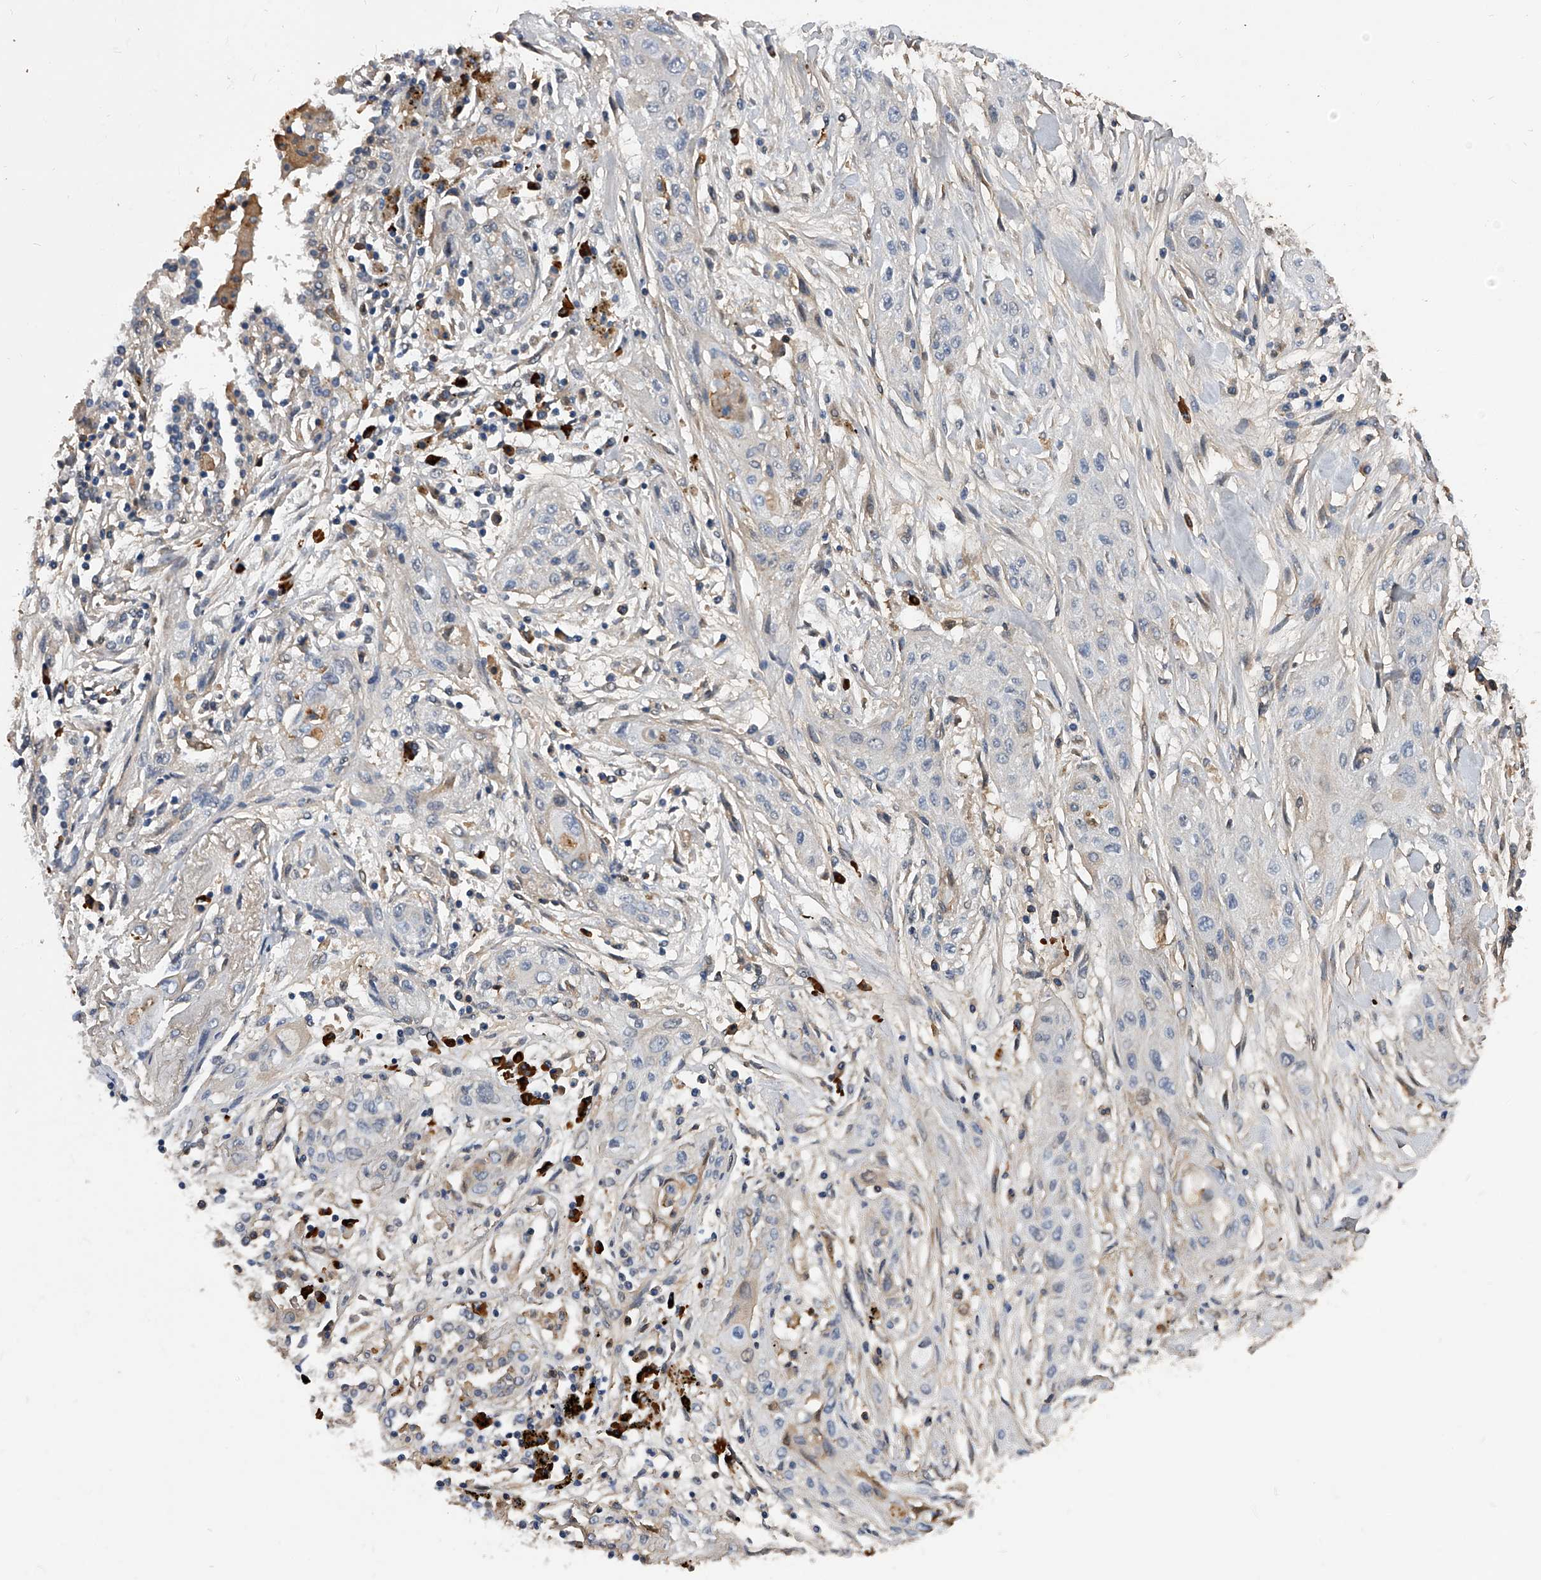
{"staining": {"intensity": "negative", "quantity": "none", "location": "none"}, "tissue": "lung cancer", "cell_type": "Tumor cells", "image_type": "cancer", "snomed": [{"axis": "morphology", "description": "Squamous cell carcinoma, NOS"}, {"axis": "topography", "description": "Lung"}], "caption": "The histopathology image reveals no significant positivity in tumor cells of lung squamous cell carcinoma.", "gene": "ZNF25", "patient": {"sex": "female", "age": 47}}